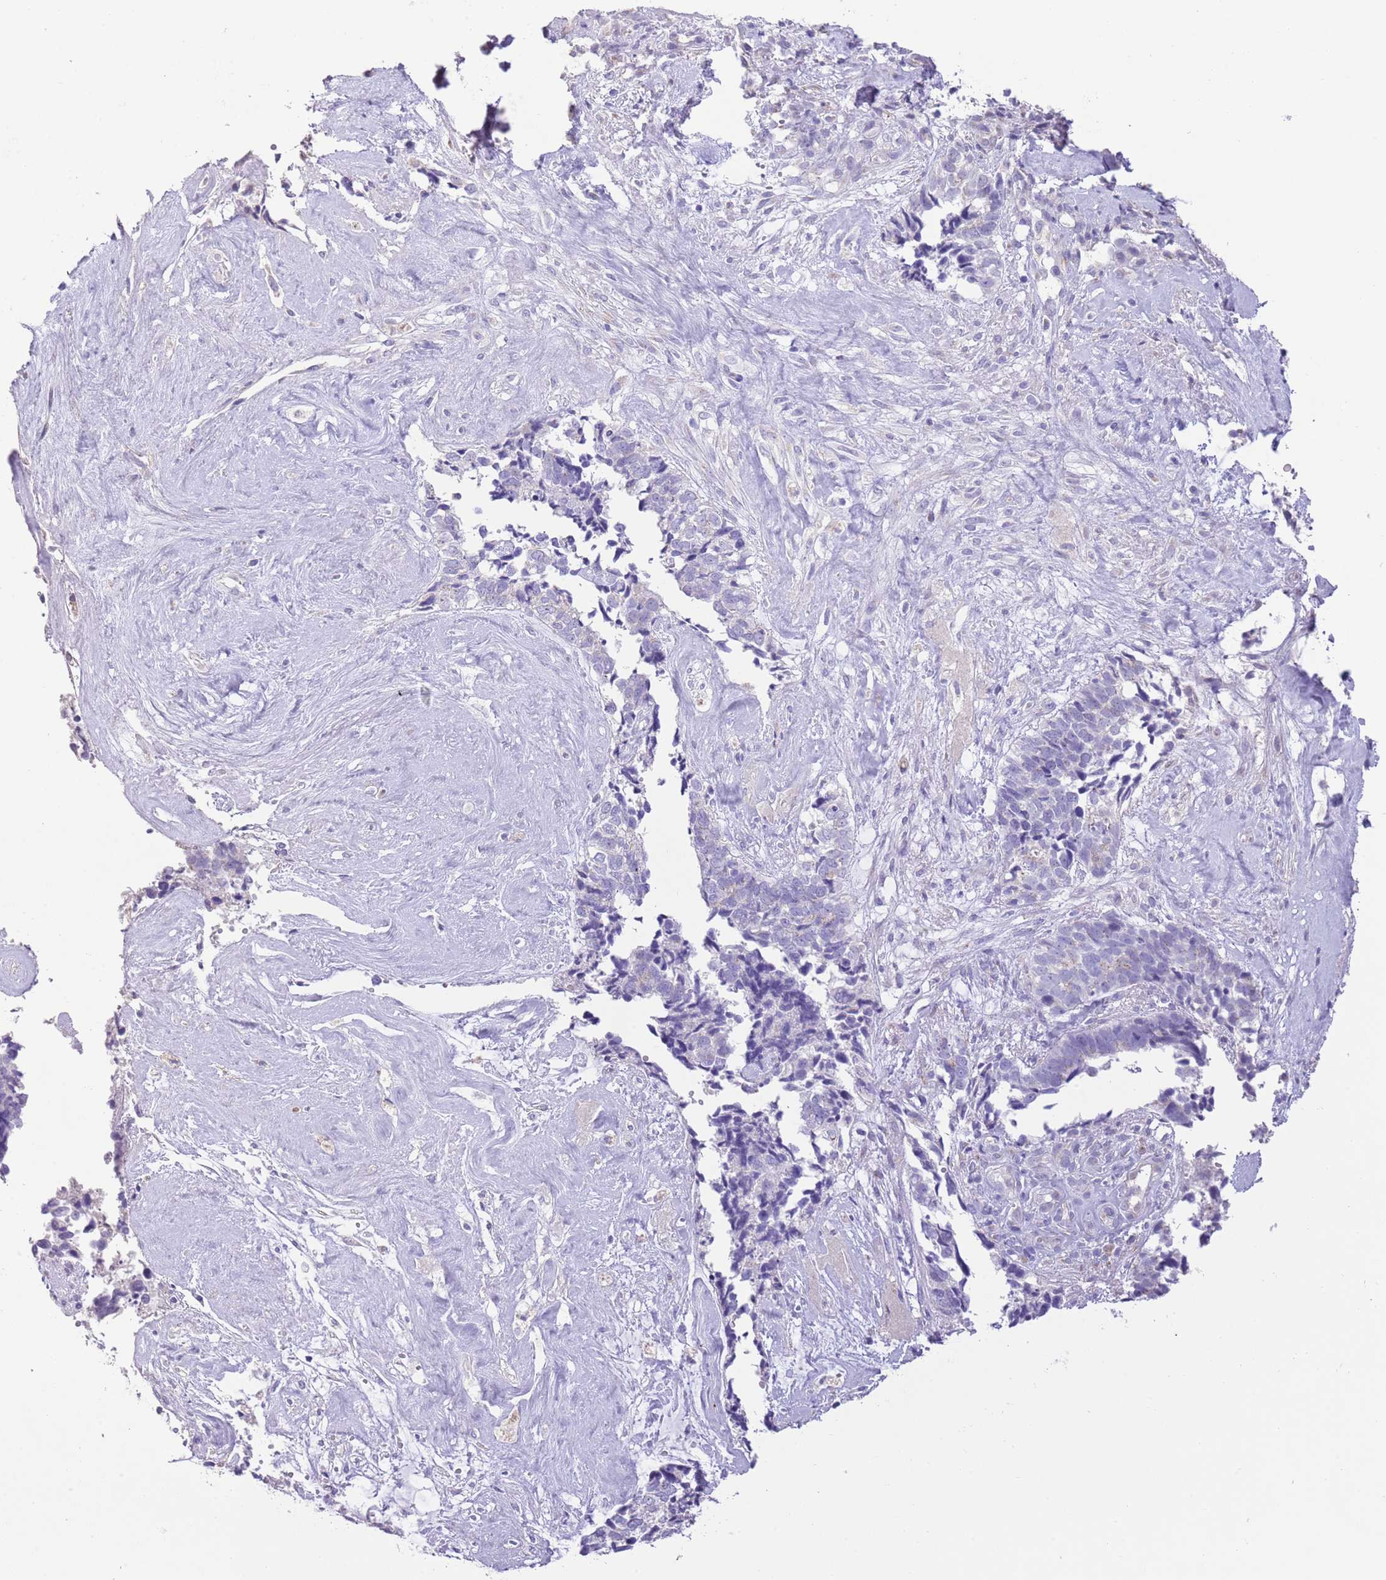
{"staining": {"intensity": "negative", "quantity": "none", "location": "none"}, "tissue": "cervical cancer", "cell_type": "Tumor cells", "image_type": "cancer", "snomed": [{"axis": "morphology", "description": "Squamous cell carcinoma, NOS"}, {"axis": "topography", "description": "Cervix"}], "caption": "There is no significant positivity in tumor cells of cervical cancer (squamous cell carcinoma).", "gene": "CLEC2A", "patient": {"sex": "female", "age": 63}}